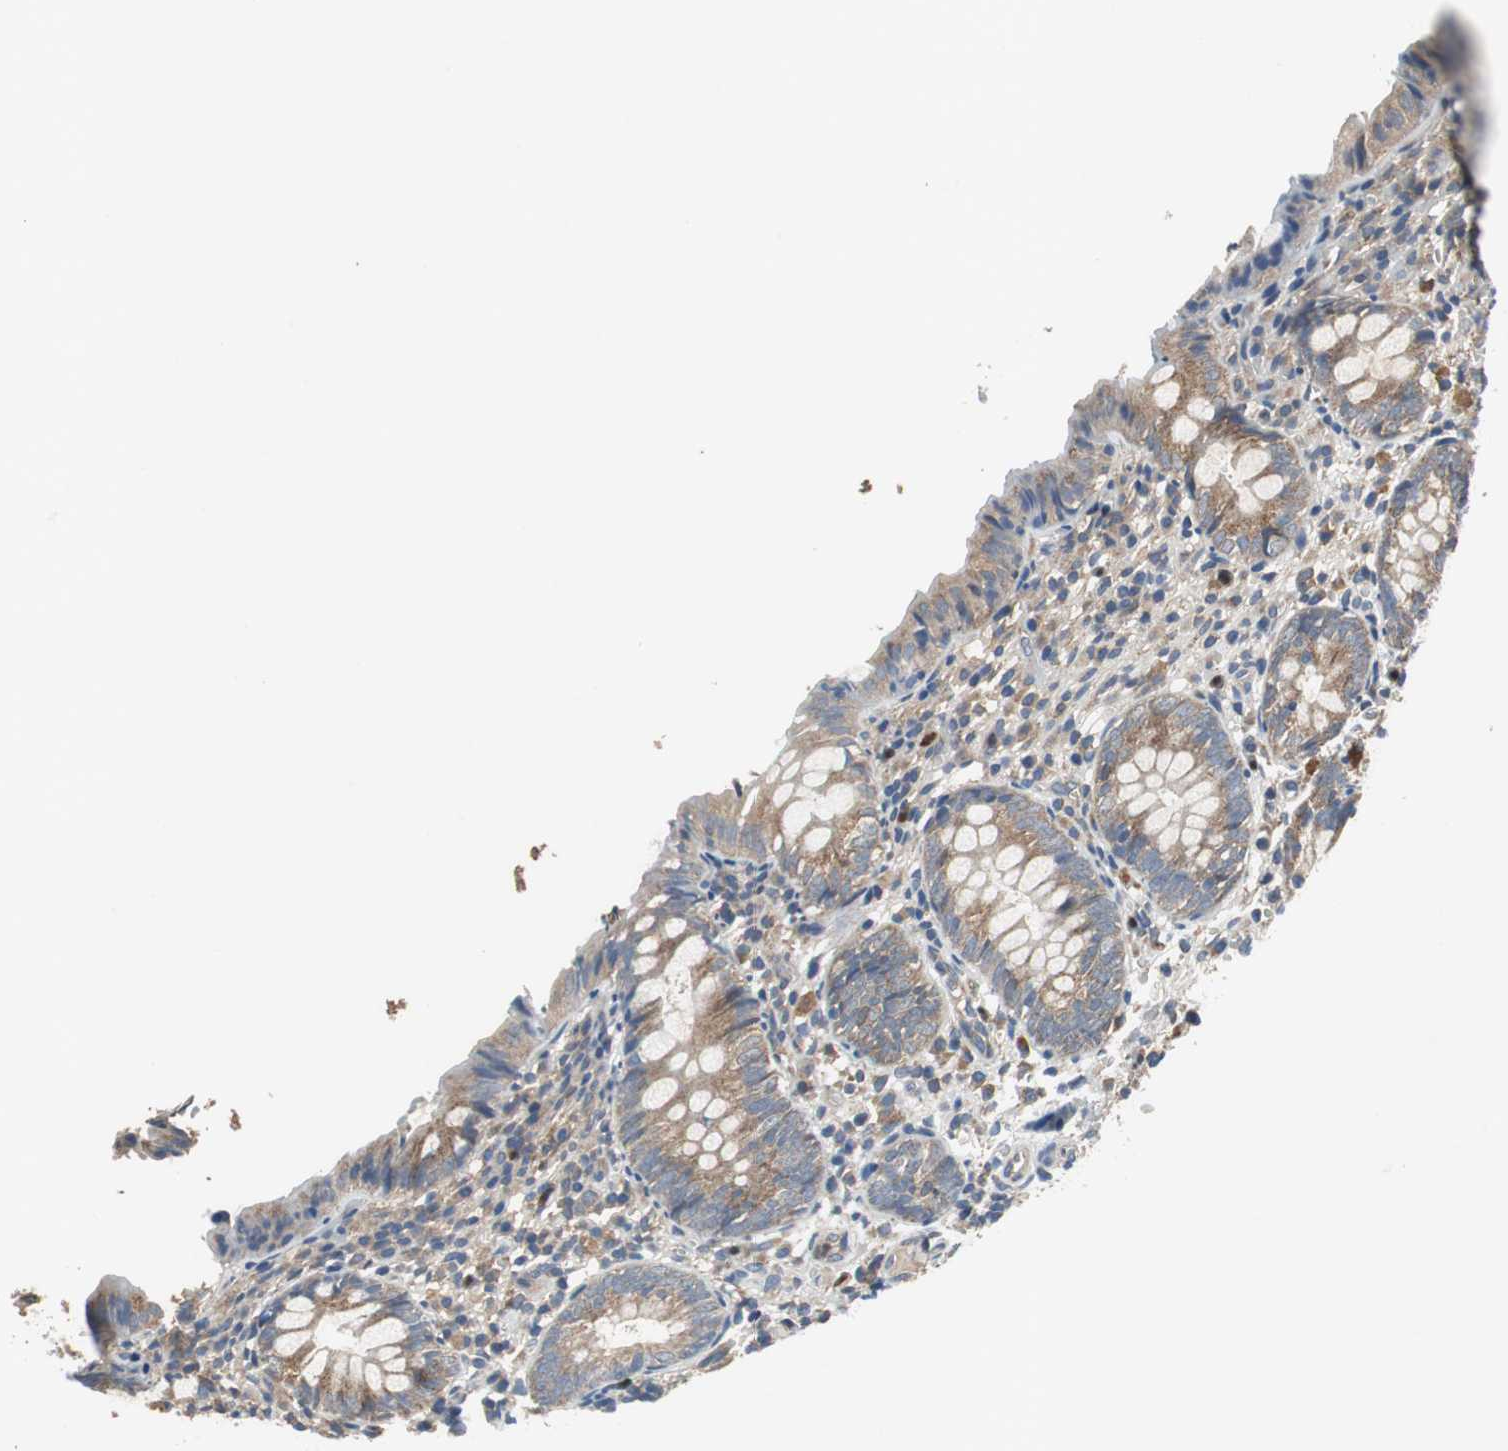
{"staining": {"intensity": "strong", "quantity": ">75%", "location": "cytoplasmic/membranous"}, "tissue": "appendix", "cell_type": "Glandular cells", "image_type": "normal", "snomed": [{"axis": "morphology", "description": "Normal tissue, NOS"}, {"axis": "topography", "description": "Appendix"}], "caption": "A photomicrograph of human appendix stained for a protein shows strong cytoplasmic/membranous brown staining in glandular cells. Nuclei are stained in blue.", "gene": "PI4KB", "patient": {"sex": "female", "age": 10}}